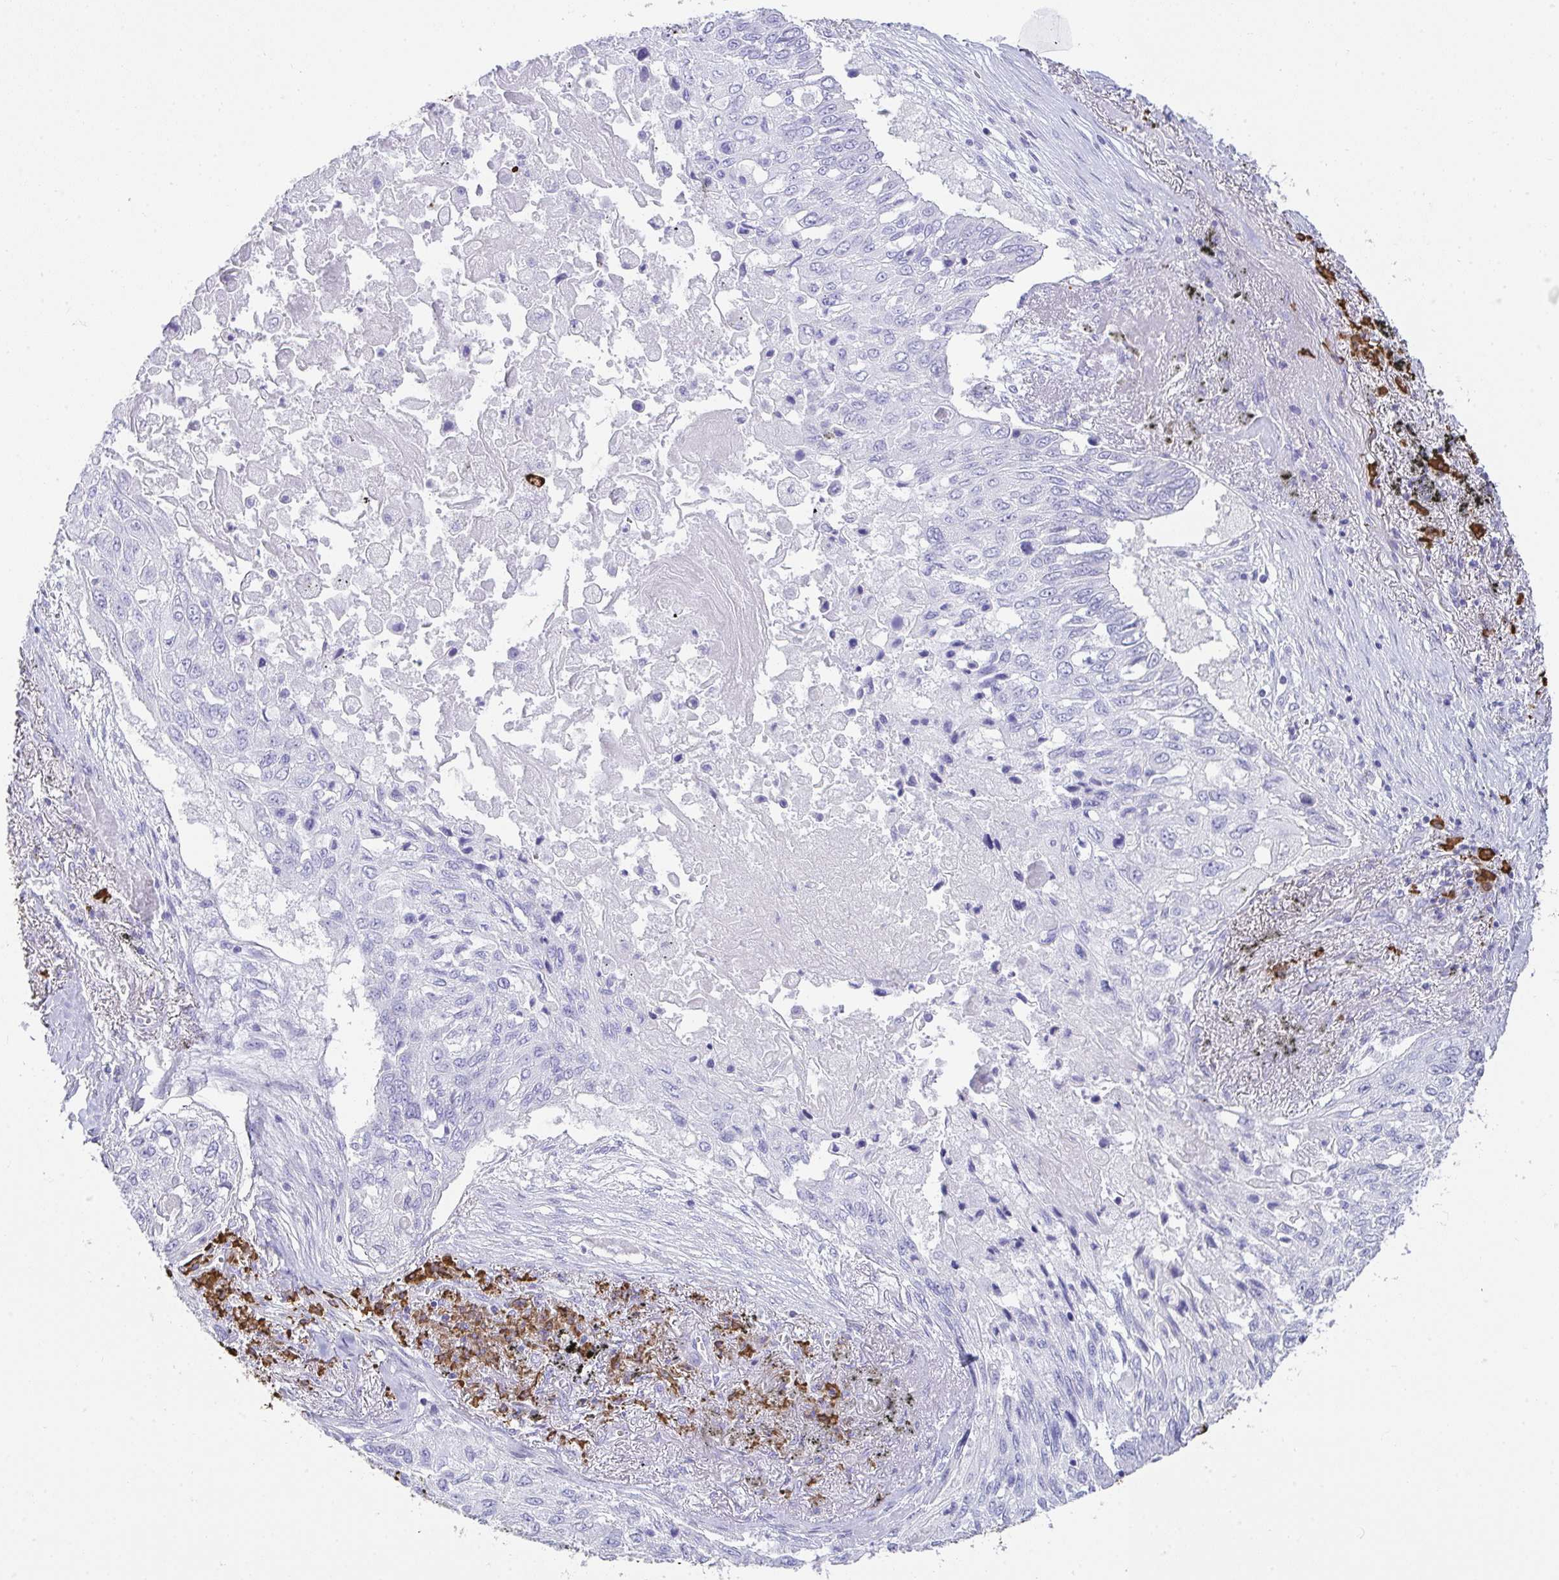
{"staining": {"intensity": "negative", "quantity": "none", "location": "none"}, "tissue": "lung cancer", "cell_type": "Tumor cells", "image_type": "cancer", "snomed": [{"axis": "morphology", "description": "Squamous cell carcinoma, NOS"}, {"axis": "topography", "description": "Lung"}], "caption": "Tumor cells show no significant protein staining in lung cancer.", "gene": "CDADC1", "patient": {"sex": "male", "age": 75}}